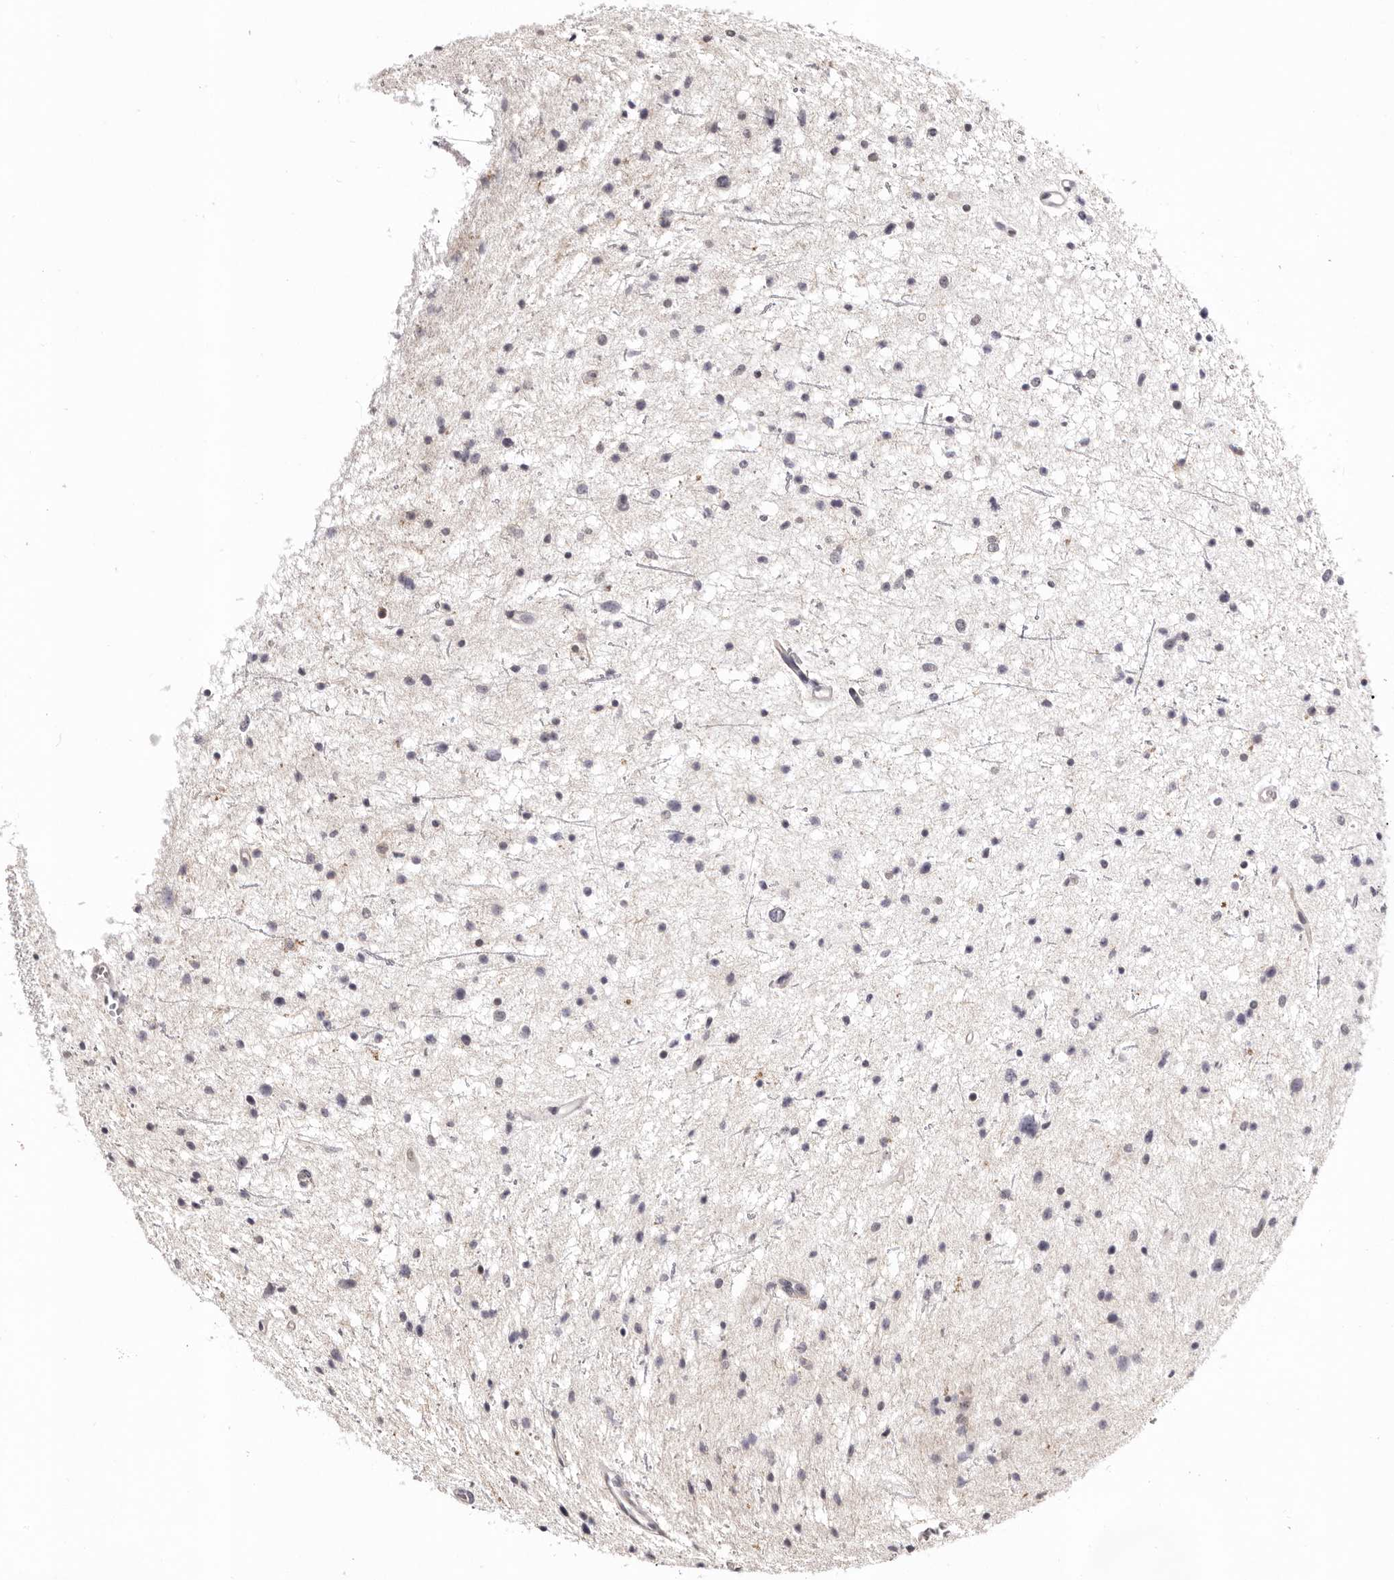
{"staining": {"intensity": "negative", "quantity": "none", "location": "none"}, "tissue": "glioma", "cell_type": "Tumor cells", "image_type": "cancer", "snomed": [{"axis": "morphology", "description": "Glioma, malignant, Low grade"}, {"axis": "topography", "description": "Brain"}], "caption": "There is no significant expression in tumor cells of malignant glioma (low-grade).", "gene": "PCDHB6", "patient": {"sex": "female", "age": 37}}